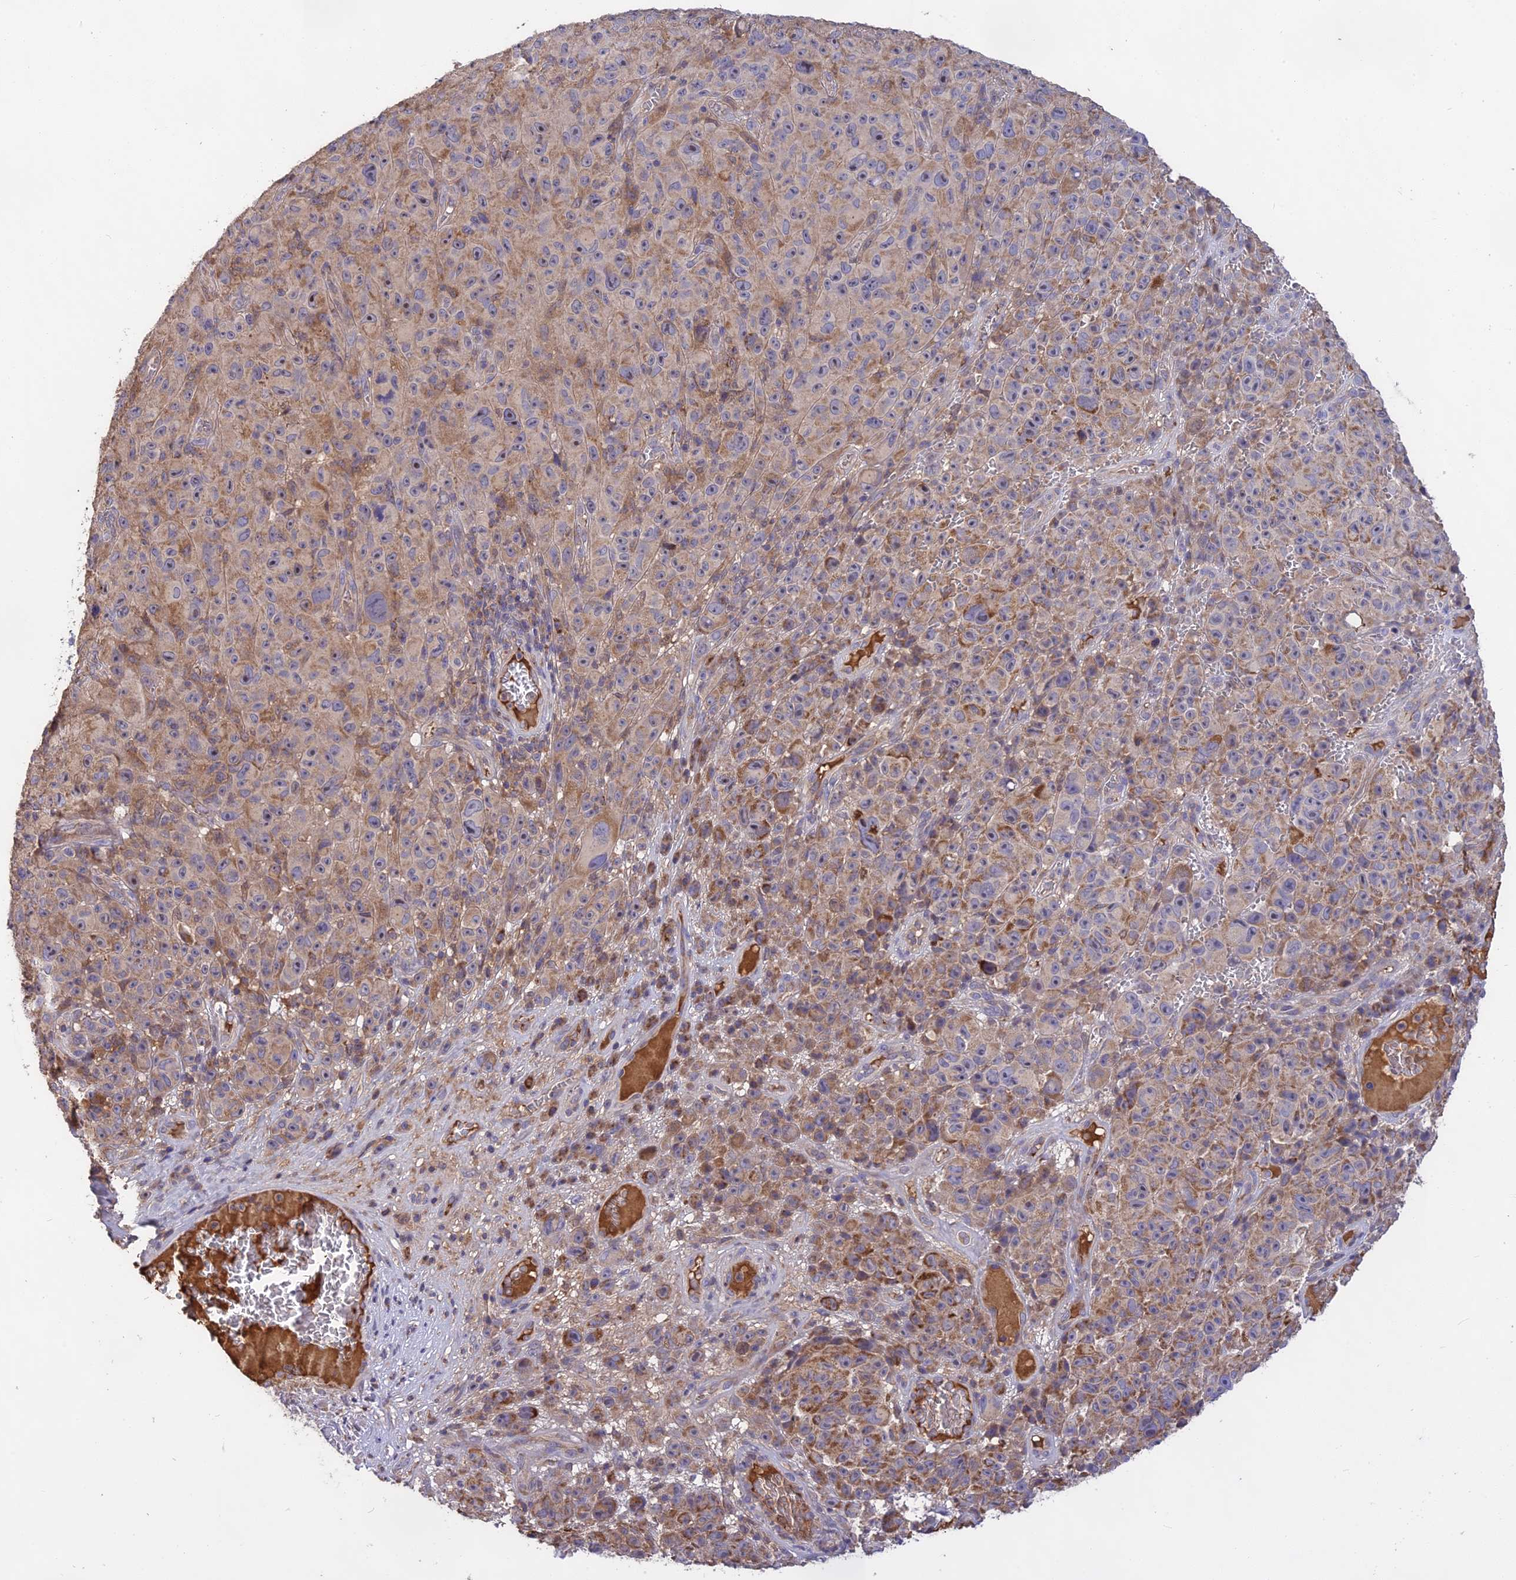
{"staining": {"intensity": "moderate", "quantity": "<25%", "location": "cytoplasmic/membranous"}, "tissue": "melanoma", "cell_type": "Tumor cells", "image_type": "cancer", "snomed": [{"axis": "morphology", "description": "Malignant melanoma, NOS"}, {"axis": "topography", "description": "Skin"}], "caption": "Immunohistochemical staining of malignant melanoma exhibits moderate cytoplasmic/membranous protein staining in approximately <25% of tumor cells.", "gene": "NUDT8", "patient": {"sex": "female", "age": 82}}